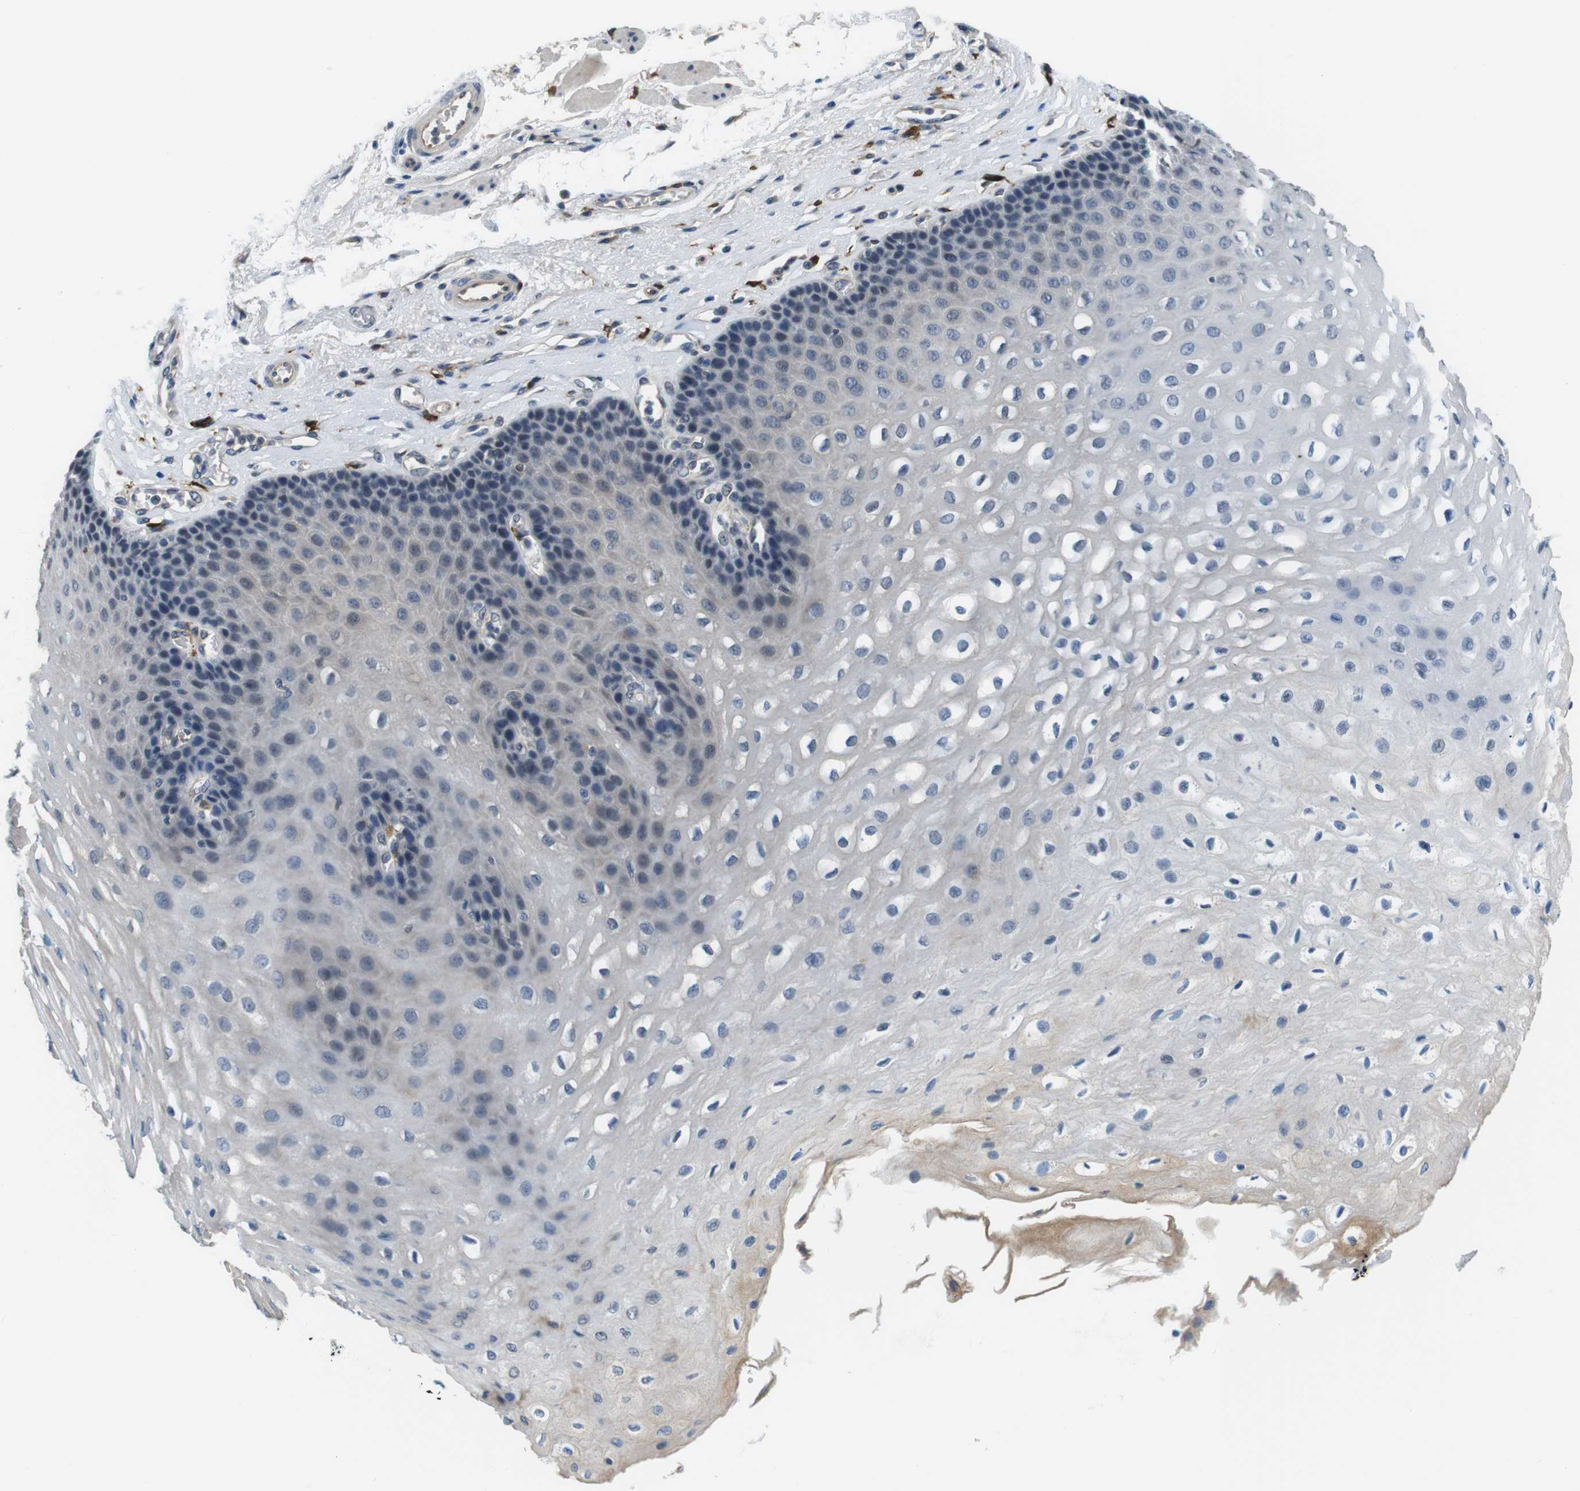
{"staining": {"intensity": "weak", "quantity": "<25%", "location": "cytoplasmic/membranous"}, "tissue": "esophagus", "cell_type": "Squamous epithelial cells", "image_type": "normal", "snomed": [{"axis": "morphology", "description": "Normal tissue, NOS"}, {"axis": "topography", "description": "Esophagus"}], "caption": "This is an immunohistochemistry histopathology image of unremarkable esophagus. There is no expression in squamous epithelial cells.", "gene": "CD163L1", "patient": {"sex": "female", "age": 72}}